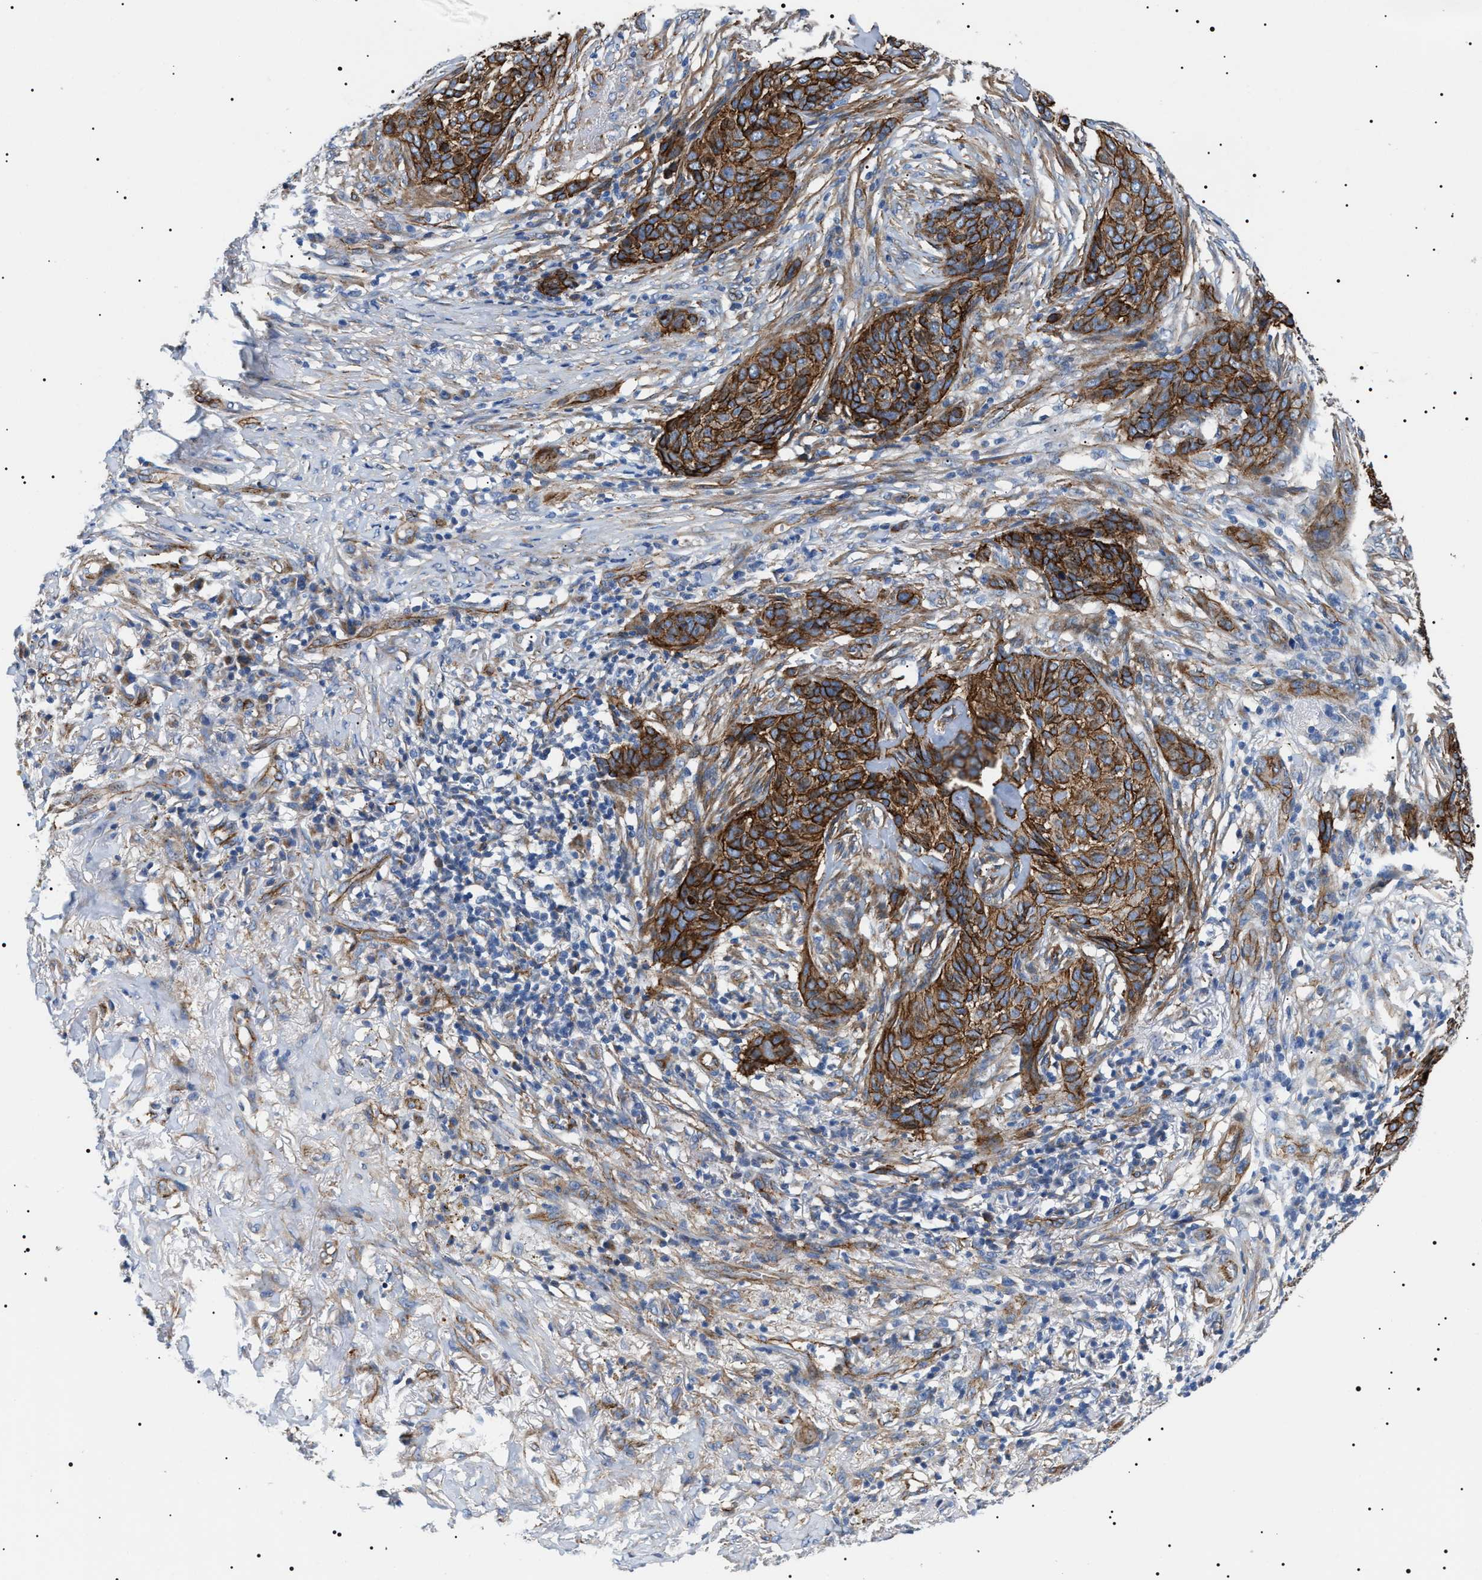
{"staining": {"intensity": "strong", "quantity": ">75%", "location": "cytoplasmic/membranous"}, "tissue": "skin cancer", "cell_type": "Tumor cells", "image_type": "cancer", "snomed": [{"axis": "morphology", "description": "Basal cell carcinoma"}, {"axis": "topography", "description": "Skin"}], "caption": "Immunohistochemical staining of skin cancer demonstrates high levels of strong cytoplasmic/membranous expression in approximately >75% of tumor cells.", "gene": "TMEM222", "patient": {"sex": "male", "age": 85}}